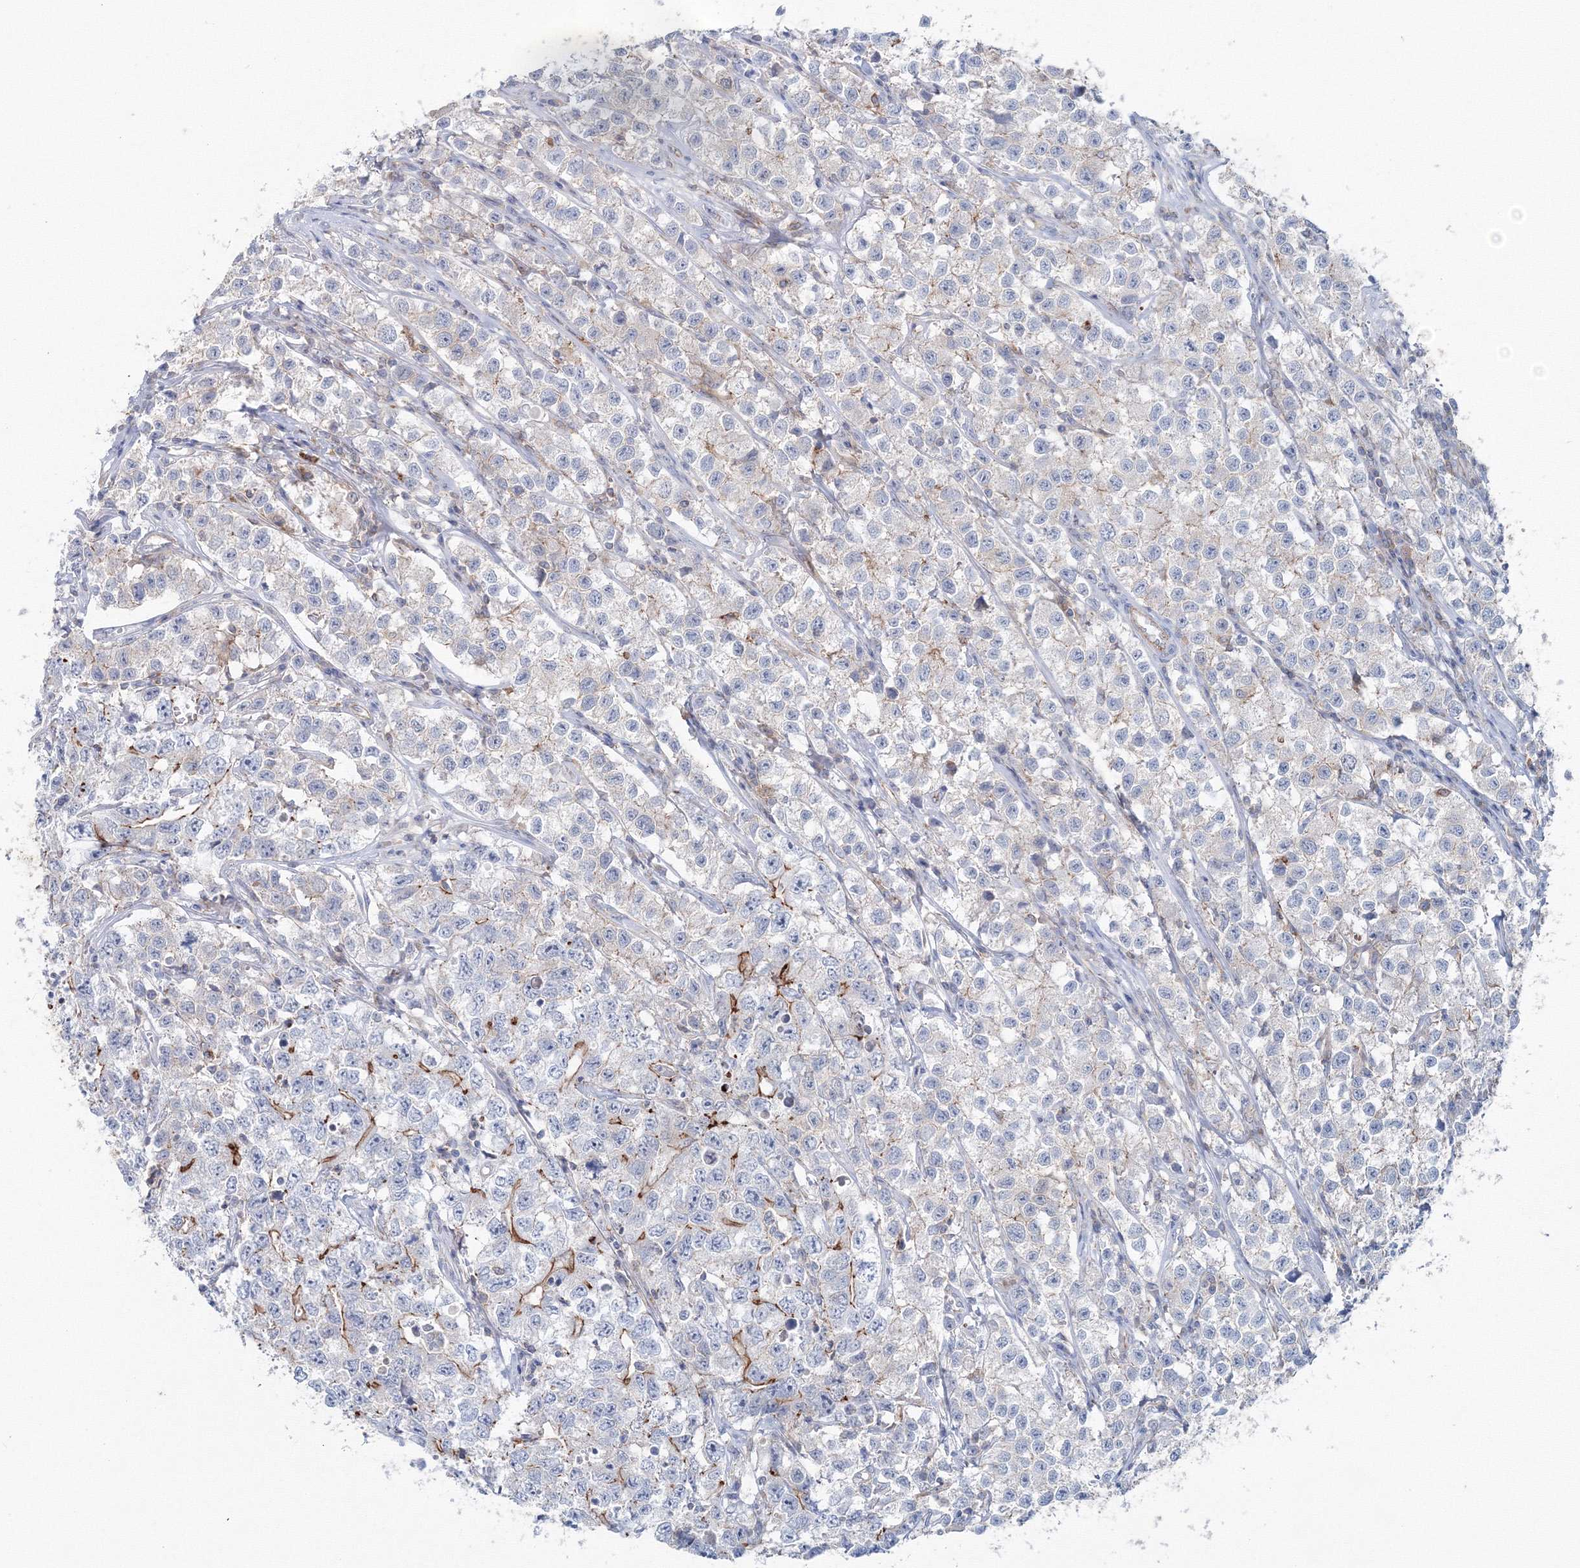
{"staining": {"intensity": "moderate", "quantity": "<25%", "location": "cytoplasmic/membranous"}, "tissue": "testis cancer", "cell_type": "Tumor cells", "image_type": "cancer", "snomed": [{"axis": "morphology", "description": "Seminoma, NOS"}, {"axis": "morphology", "description": "Carcinoma, Embryonal, NOS"}, {"axis": "topography", "description": "Testis"}], "caption": "An IHC histopathology image of neoplastic tissue is shown. Protein staining in brown highlights moderate cytoplasmic/membranous positivity in testis embryonal carcinoma within tumor cells.", "gene": "GGA2", "patient": {"sex": "male", "age": 43}}